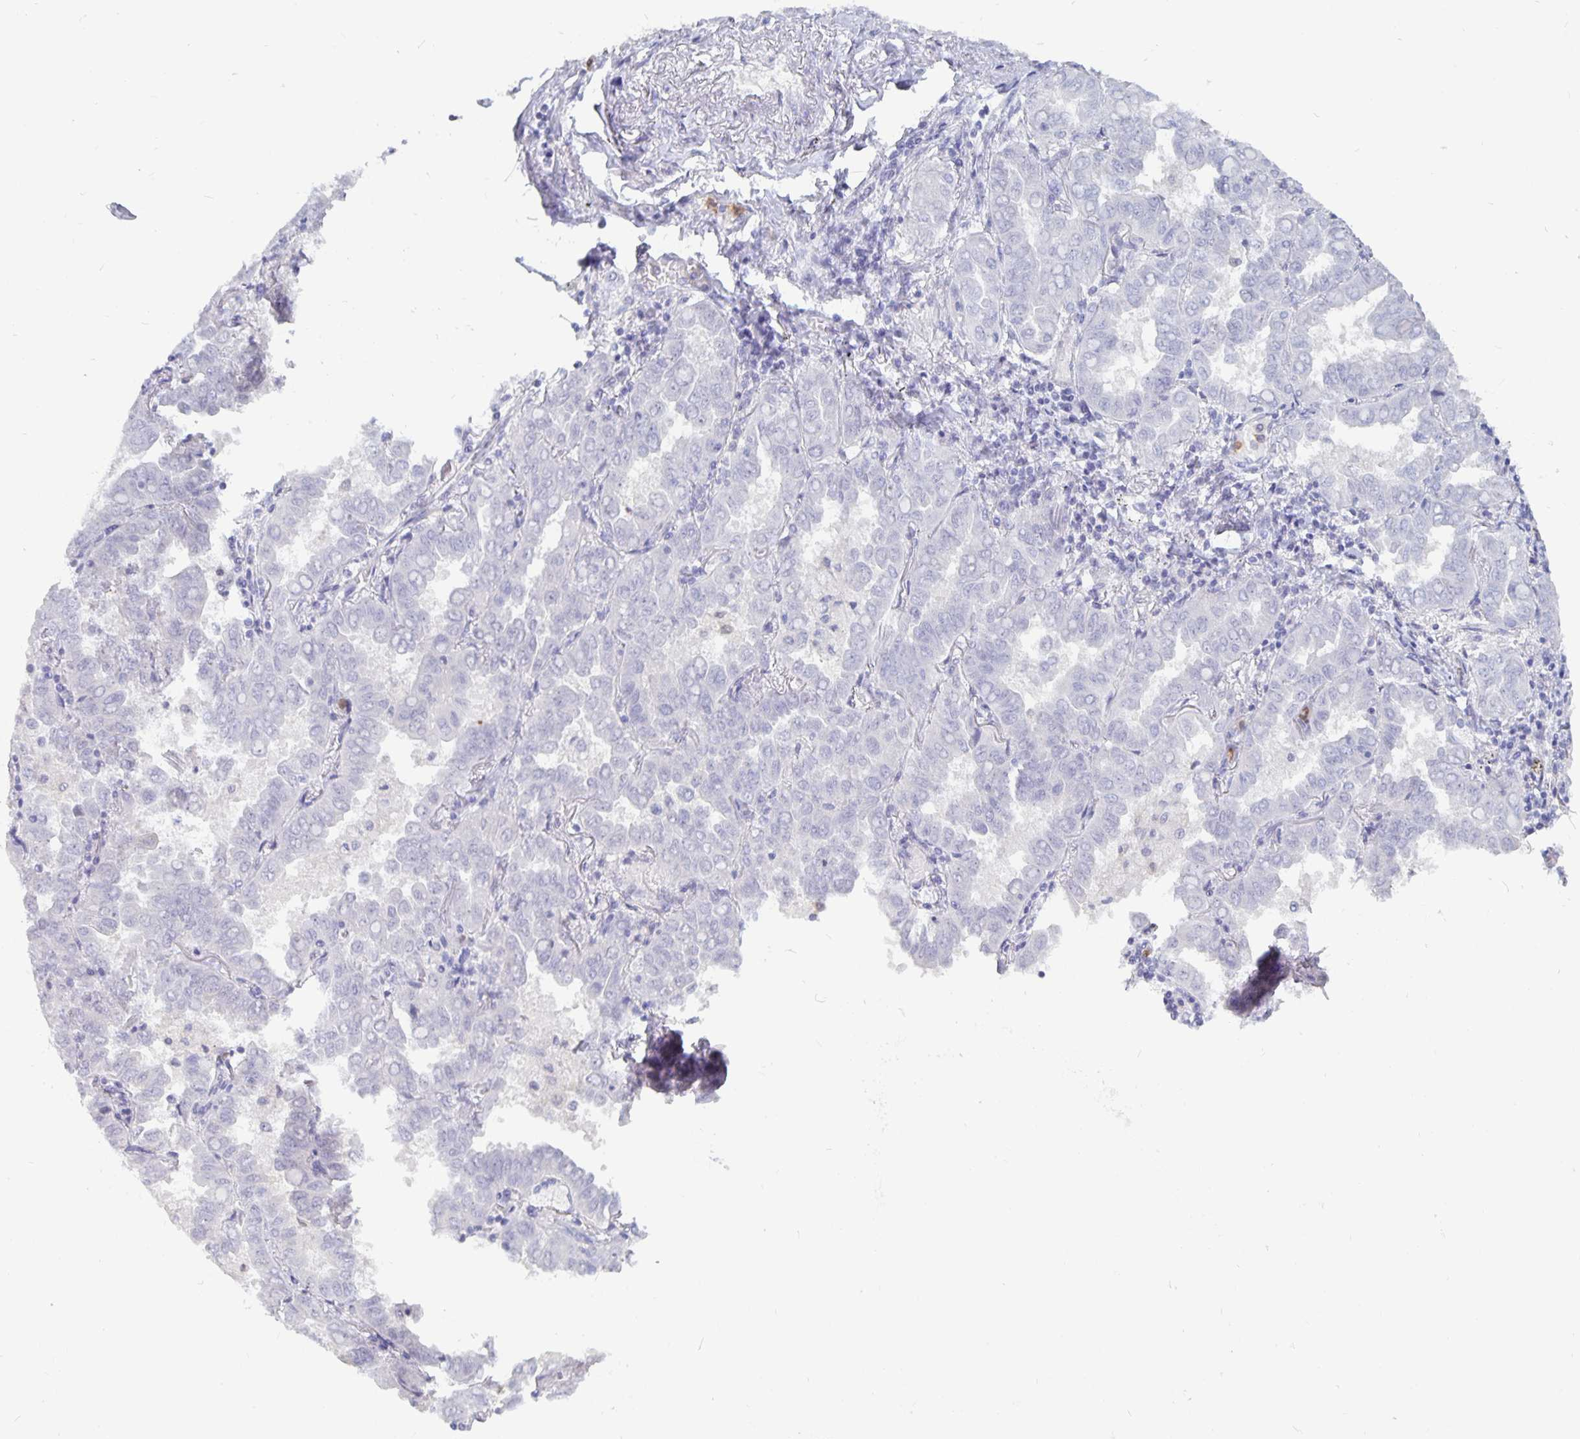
{"staining": {"intensity": "negative", "quantity": "none", "location": "none"}, "tissue": "lung cancer", "cell_type": "Tumor cells", "image_type": "cancer", "snomed": [{"axis": "morphology", "description": "Adenocarcinoma, NOS"}, {"axis": "topography", "description": "Lung"}], "caption": "Adenocarcinoma (lung) stained for a protein using IHC demonstrates no staining tumor cells.", "gene": "PLCB3", "patient": {"sex": "male", "age": 64}}